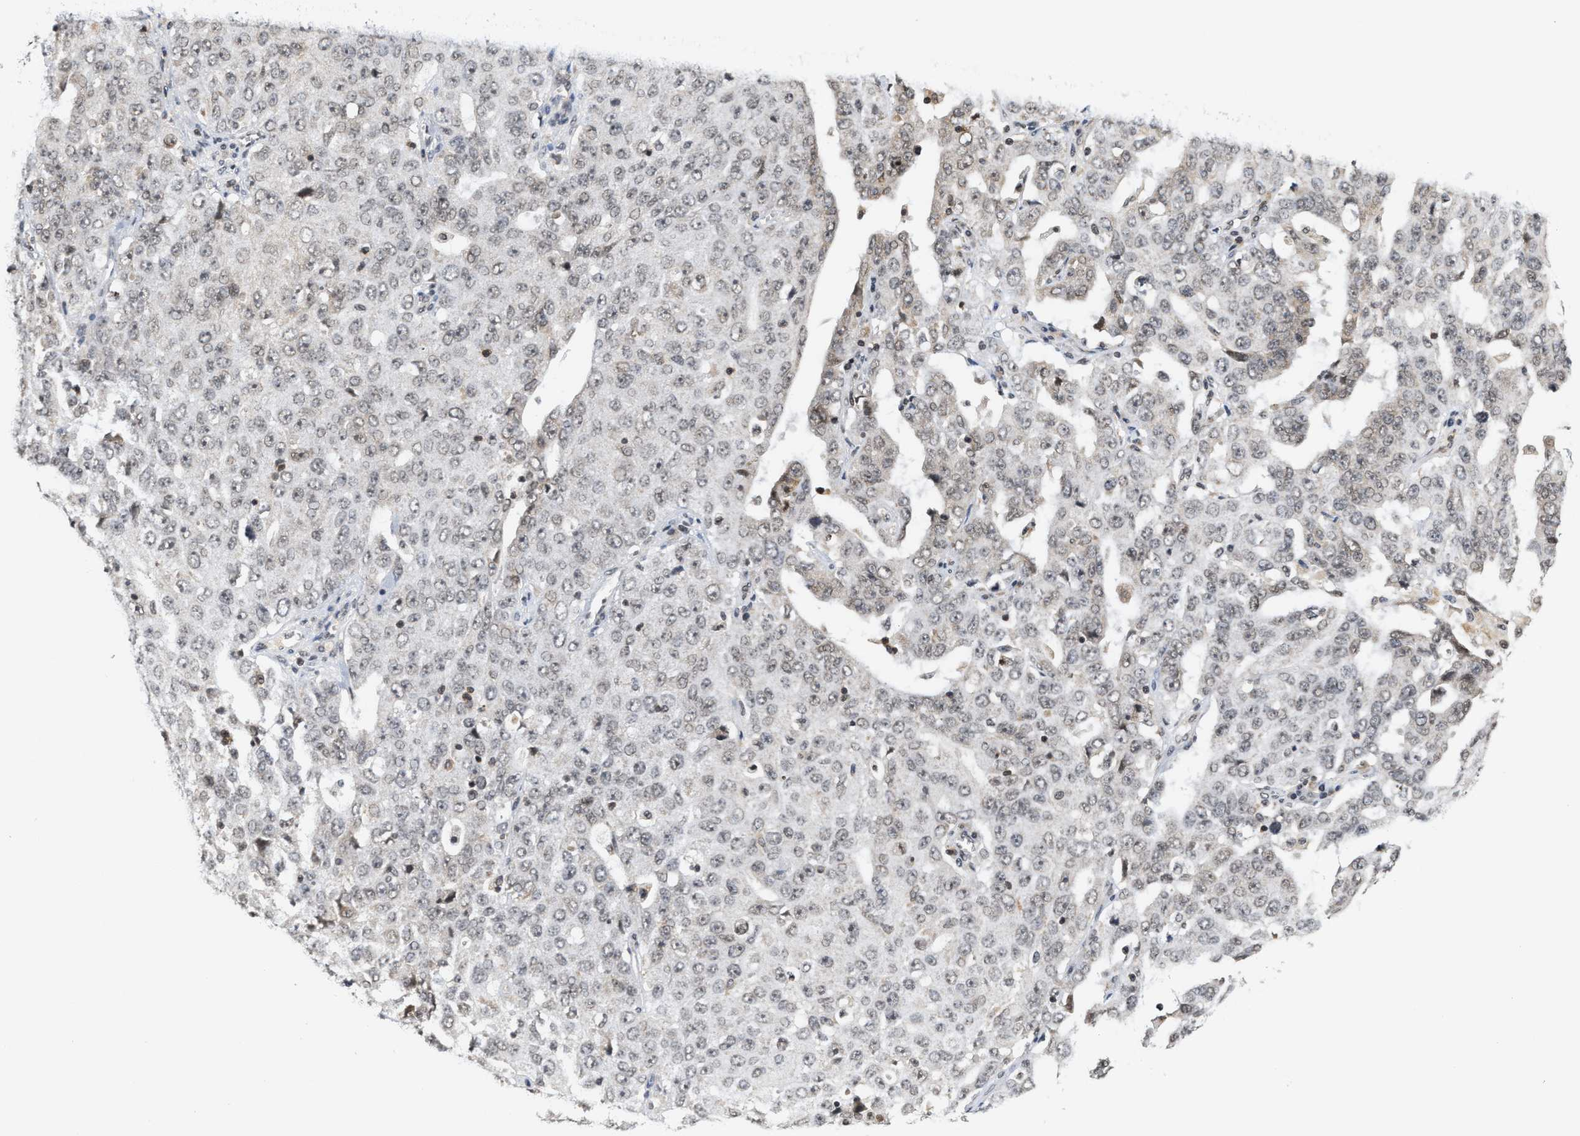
{"staining": {"intensity": "weak", "quantity": "25%-75%", "location": "nuclear"}, "tissue": "ovarian cancer", "cell_type": "Tumor cells", "image_type": "cancer", "snomed": [{"axis": "morphology", "description": "Carcinoma, endometroid"}, {"axis": "topography", "description": "Ovary"}], "caption": "Ovarian endometroid carcinoma stained for a protein (brown) reveals weak nuclear positive staining in about 25%-75% of tumor cells.", "gene": "ANKRD6", "patient": {"sex": "female", "age": 62}}